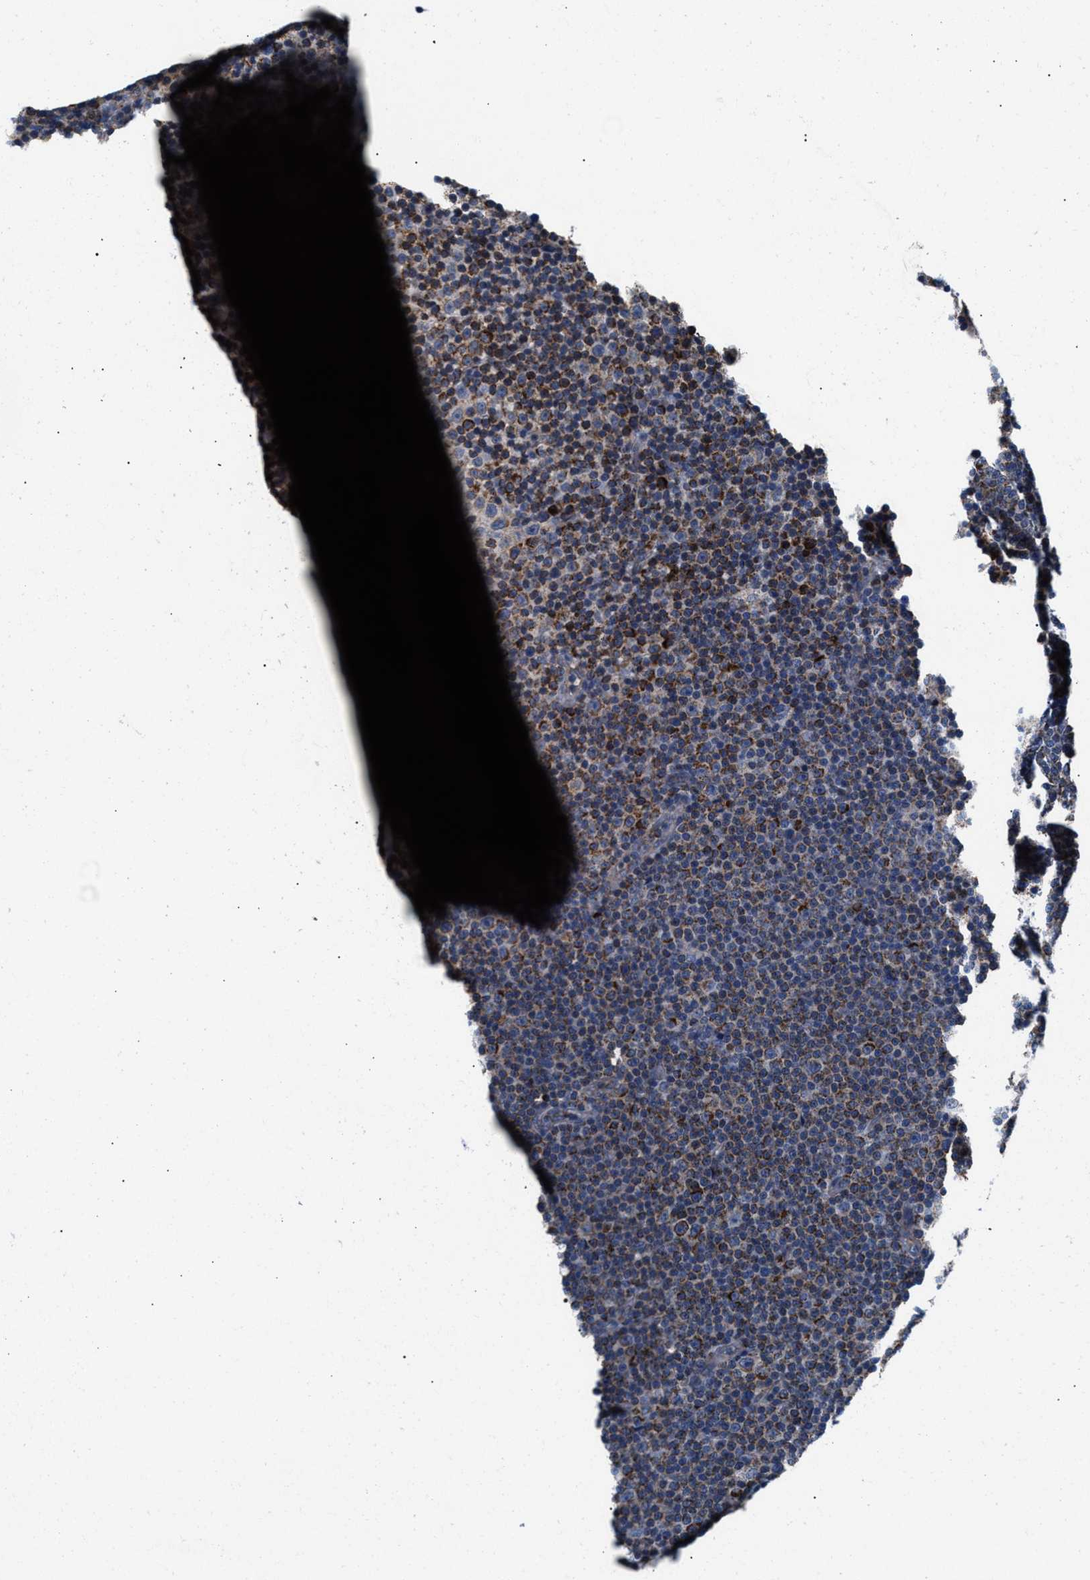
{"staining": {"intensity": "strong", "quantity": "25%-75%", "location": "cytoplasmic/membranous"}, "tissue": "lymphoma", "cell_type": "Tumor cells", "image_type": "cancer", "snomed": [{"axis": "morphology", "description": "Malignant lymphoma, non-Hodgkin's type, Low grade"}, {"axis": "topography", "description": "Lymph node"}], "caption": "Immunohistochemical staining of low-grade malignant lymphoma, non-Hodgkin's type exhibits high levels of strong cytoplasmic/membranous protein positivity in about 25%-75% of tumor cells. (DAB IHC with brightfield microscopy, high magnification).", "gene": "NKTR", "patient": {"sex": "female", "age": 67}}